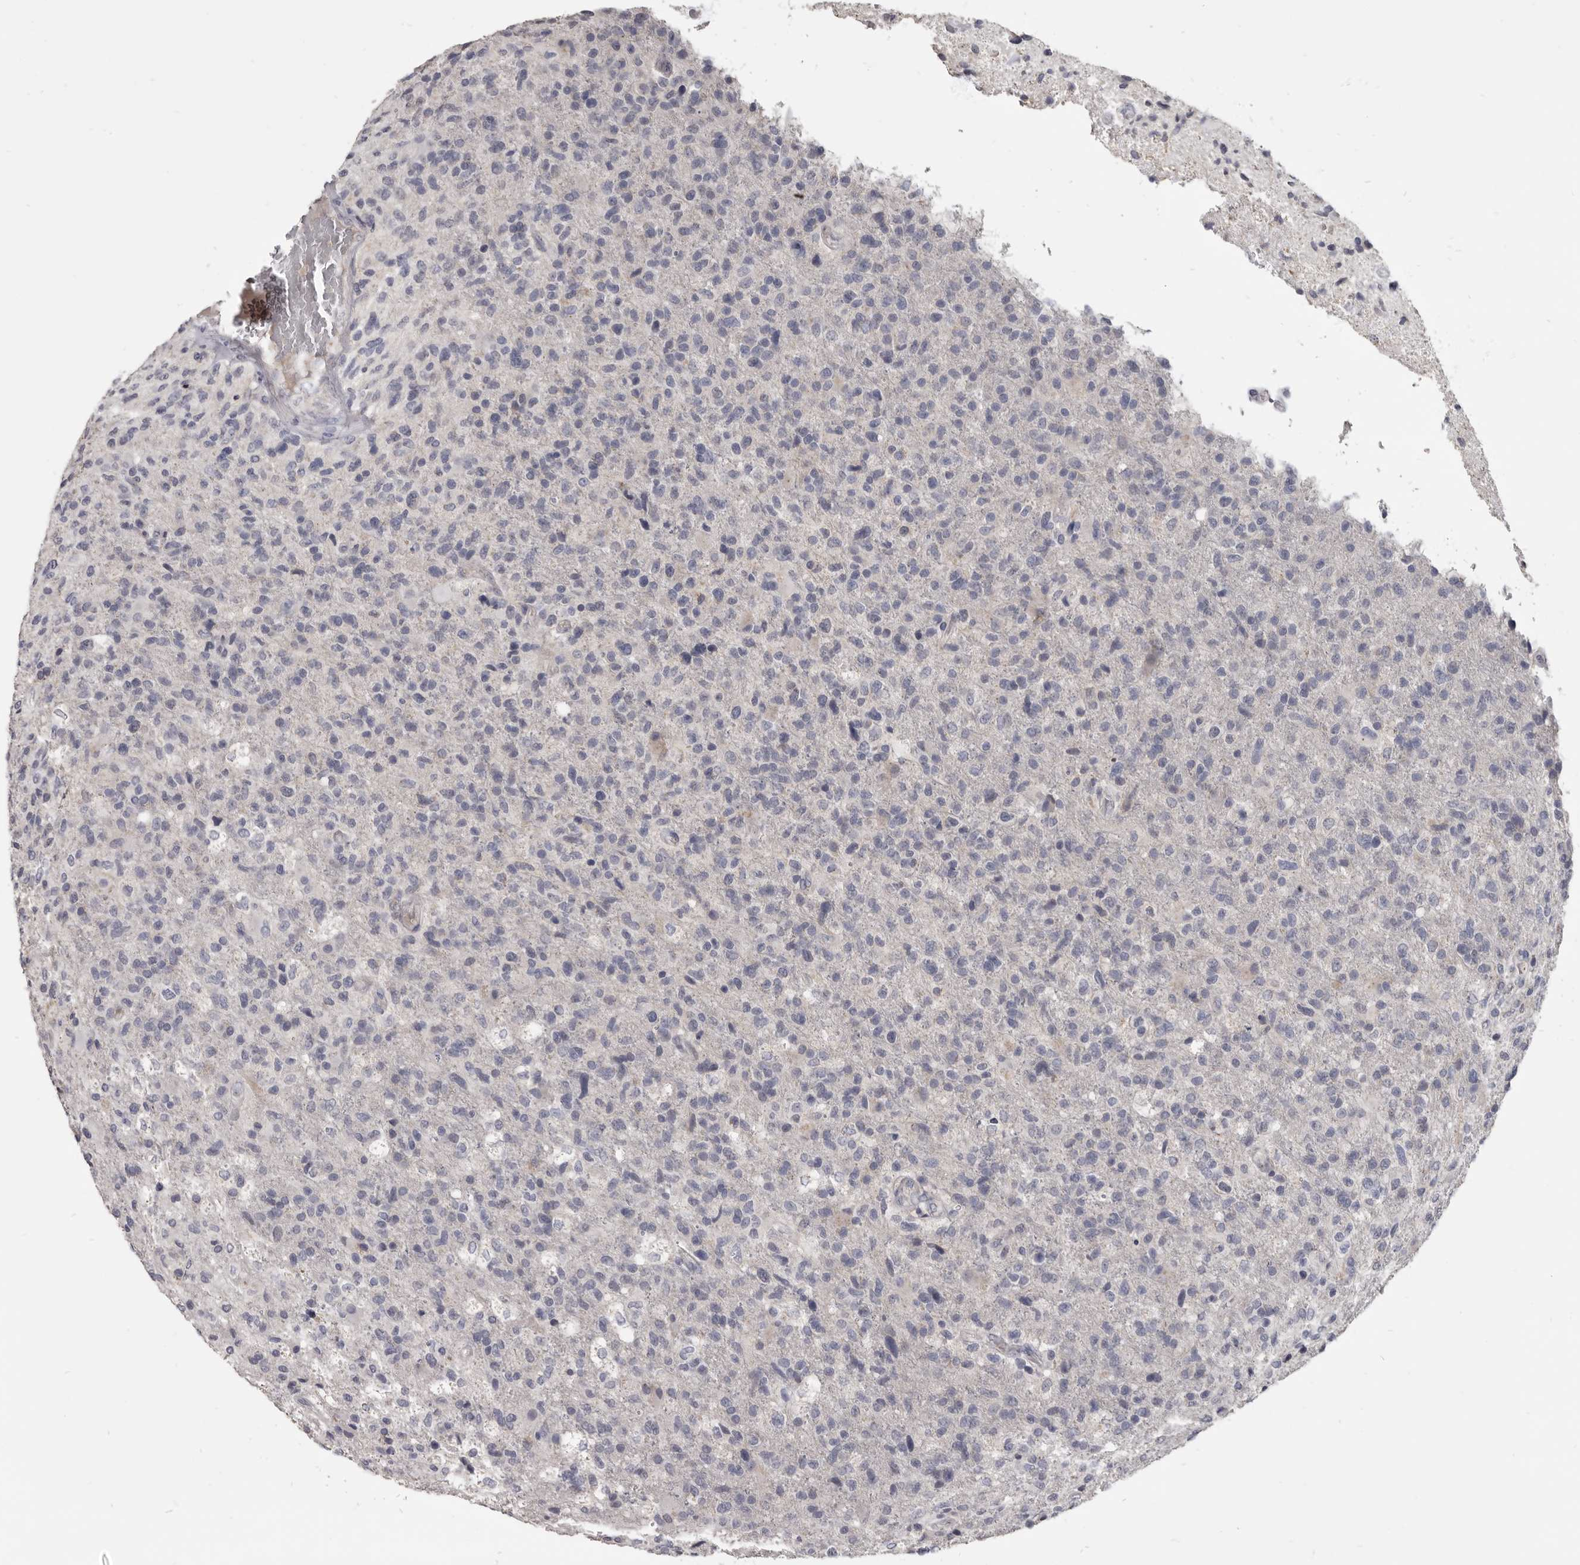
{"staining": {"intensity": "negative", "quantity": "none", "location": "none"}, "tissue": "glioma", "cell_type": "Tumor cells", "image_type": "cancer", "snomed": [{"axis": "morphology", "description": "Glioma, malignant, High grade"}, {"axis": "topography", "description": "Brain"}], "caption": "Immunohistochemistry histopathology image of neoplastic tissue: glioma stained with DAB shows no significant protein expression in tumor cells. Nuclei are stained in blue.", "gene": "CGN", "patient": {"sex": "male", "age": 72}}